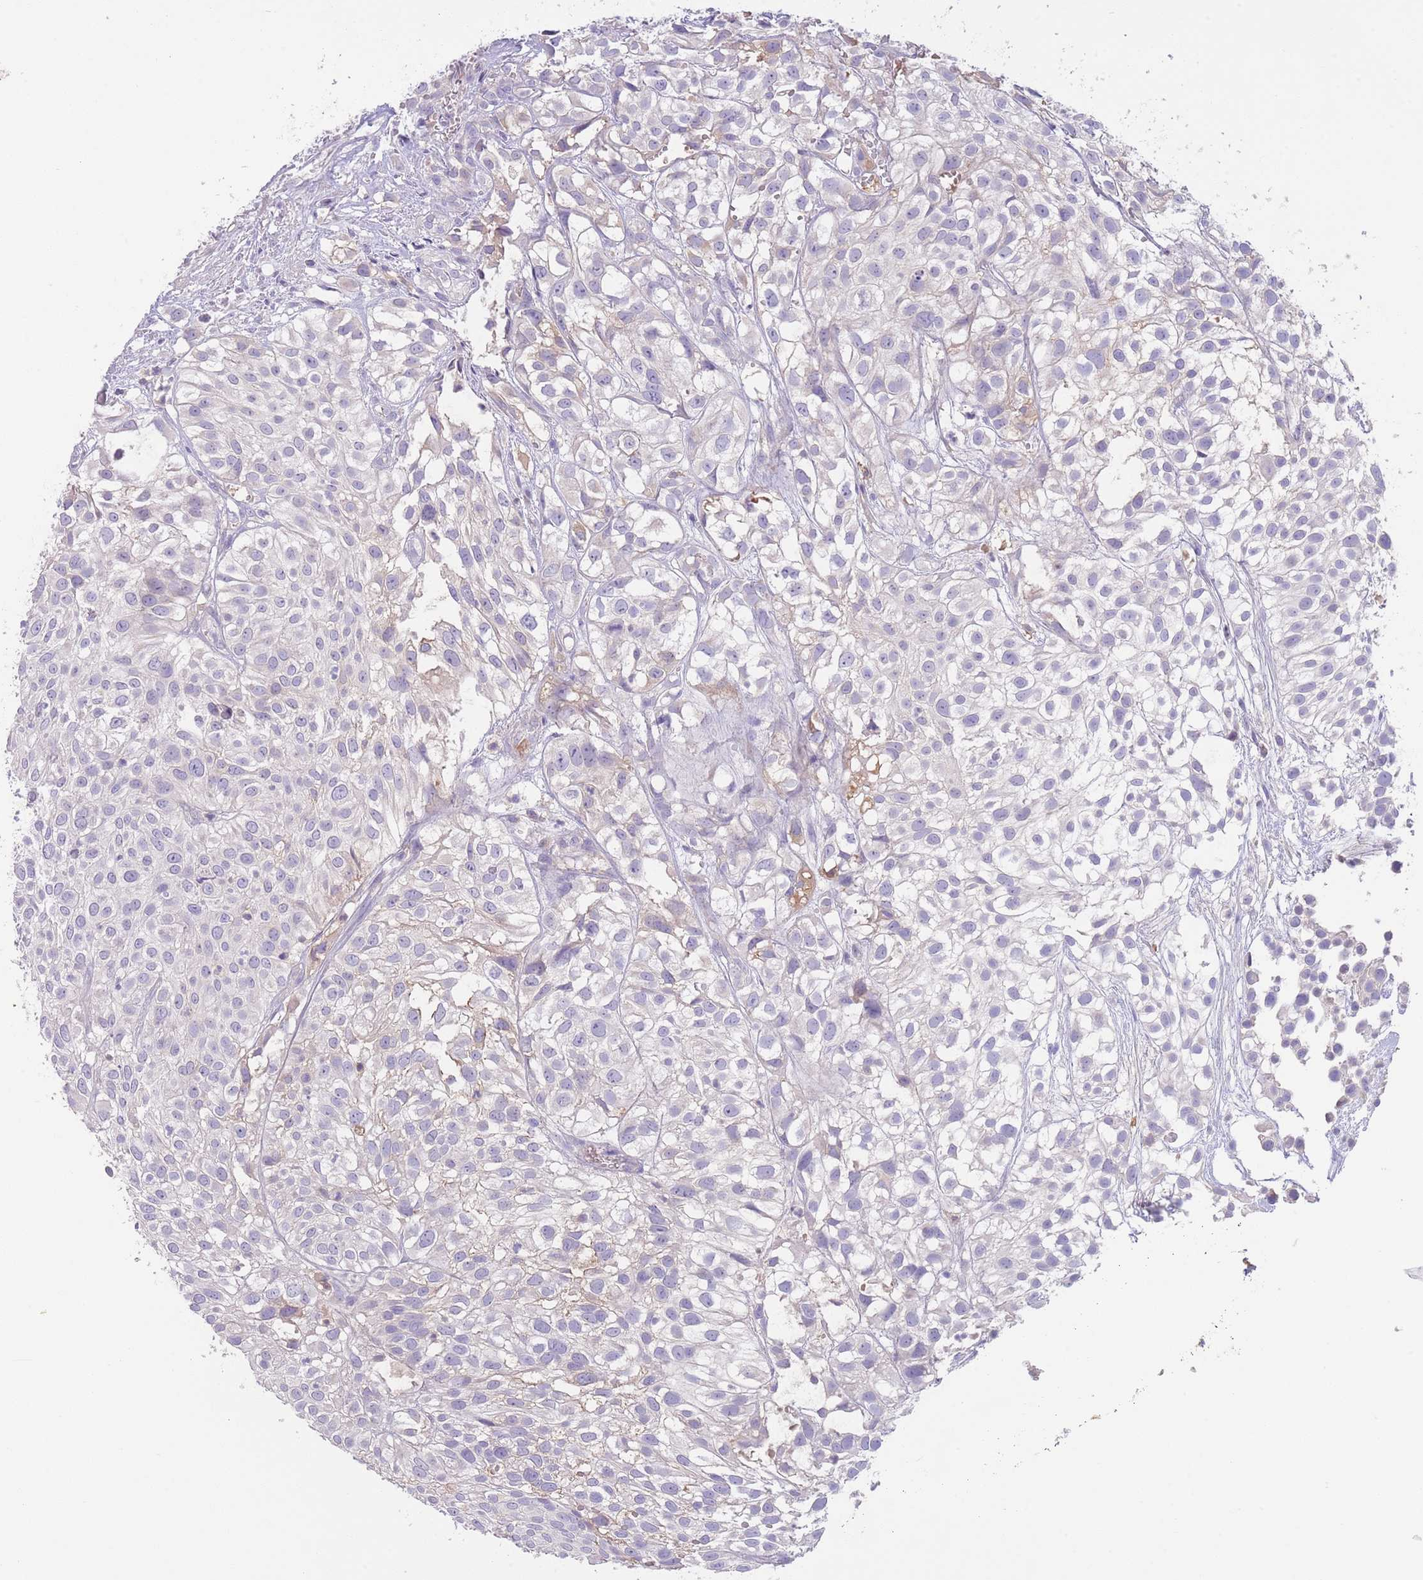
{"staining": {"intensity": "negative", "quantity": "none", "location": "none"}, "tissue": "urothelial cancer", "cell_type": "Tumor cells", "image_type": "cancer", "snomed": [{"axis": "morphology", "description": "Urothelial carcinoma, High grade"}, {"axis": "topography", "description": "Urinary bladder"}], "caption": "Protein analysis of urothelial carcinoma (high-grade) displays no significant staining in tumor cells.", "gene": "IGFL4", "patient": {"sex": "male", "age": 56}}